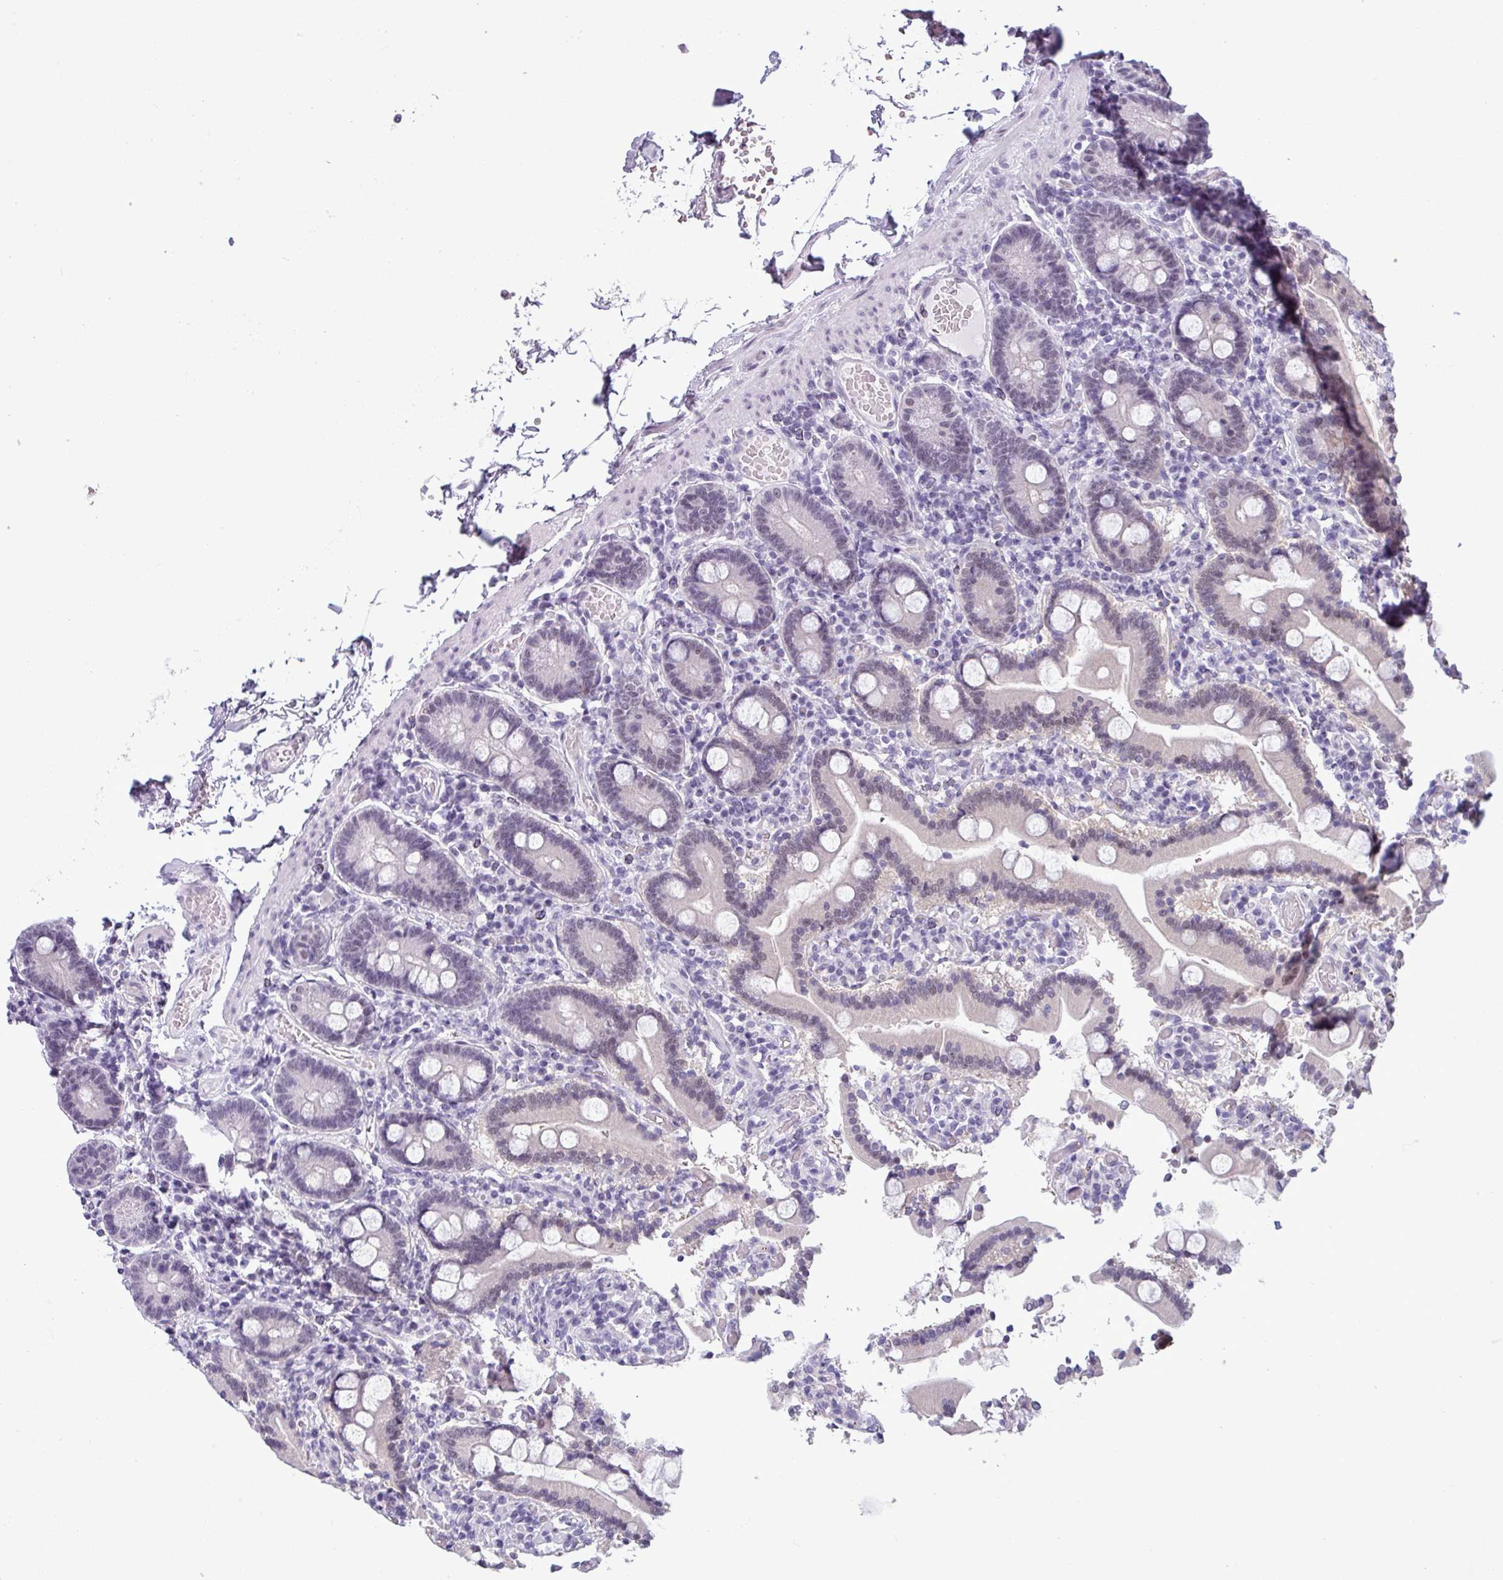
{"staining": {"intensity": "weak", "quantity": "25%-75%", "location": "nuclear"}, "tissue": "duodenum", "cell_type": "Glandular cells", "image_type": "normal", "snomed": [{"axis": "morphology", "description": "Normal tissue, NOS"}, {"axis": "topography", "description": "Duodenum"}], "caption": "The histopathology image displays a brown stain indicating the presence of a protein in the nuclear of glandular cells in duodenum.", "gene": "SRGAP1", "patient": {"sex": "male", "age": 55}}